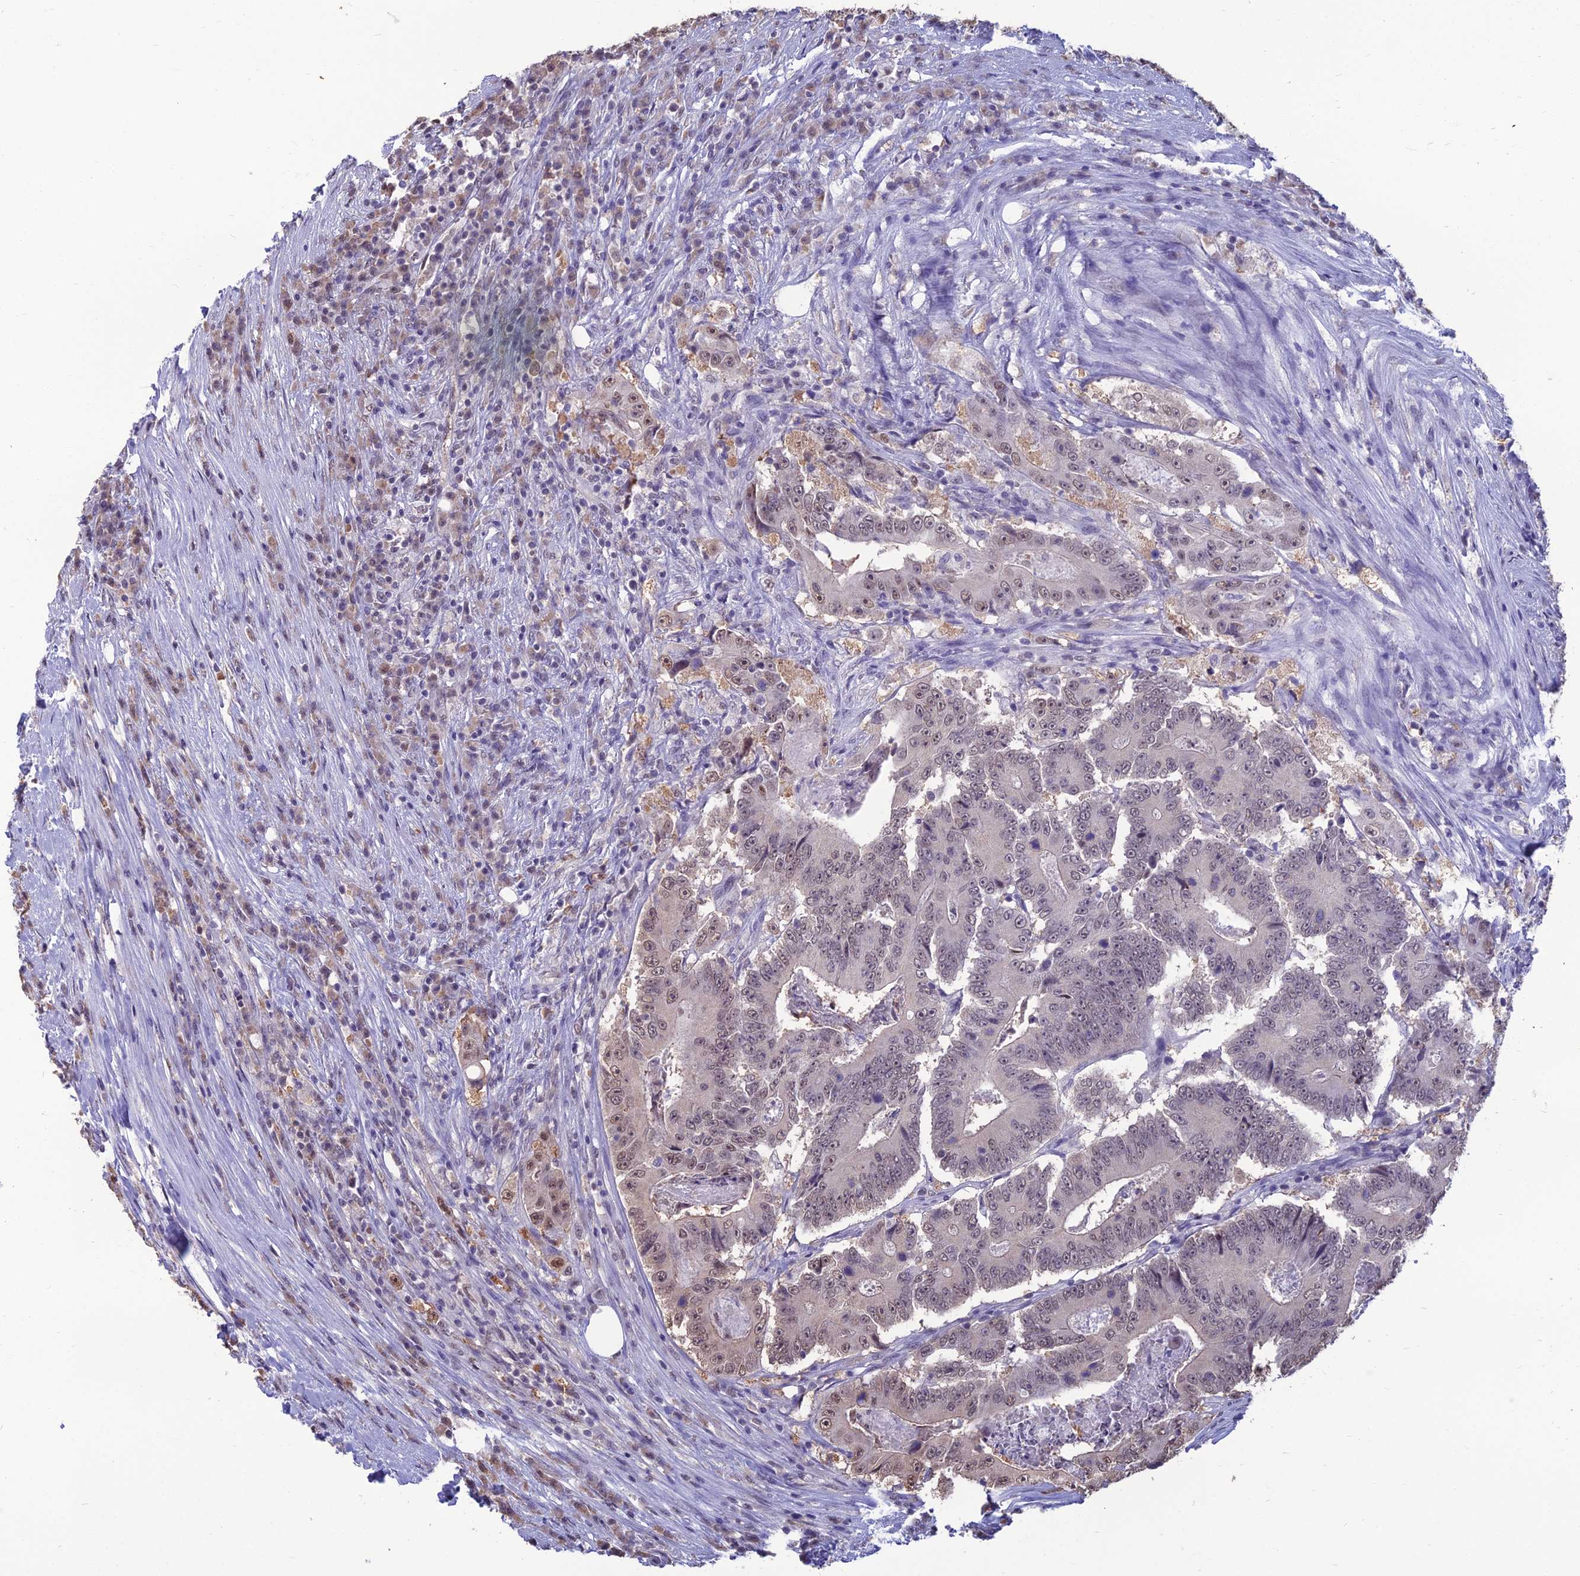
{"staining": {"intensity": "weak", "quantity": "25%-75%", "location": "nuclear"}, "tissue": "colorectal cancer", "cell_type": "Tumor cells", "image_type": "cancer", "snomed": [{"axis": "morphology", "description": "Adenocarcinoma, NOS"}, {"axis": "topography", "description": "Colon"}], "caption": "Human colorectal adenocarcinoma stained for a protein (brown) exhibits weak nuclear positive staining in approximately 25%-75% of tumor cells.", "gene": "SRSF7", "patient": {"sex": "male", "age": 83}}